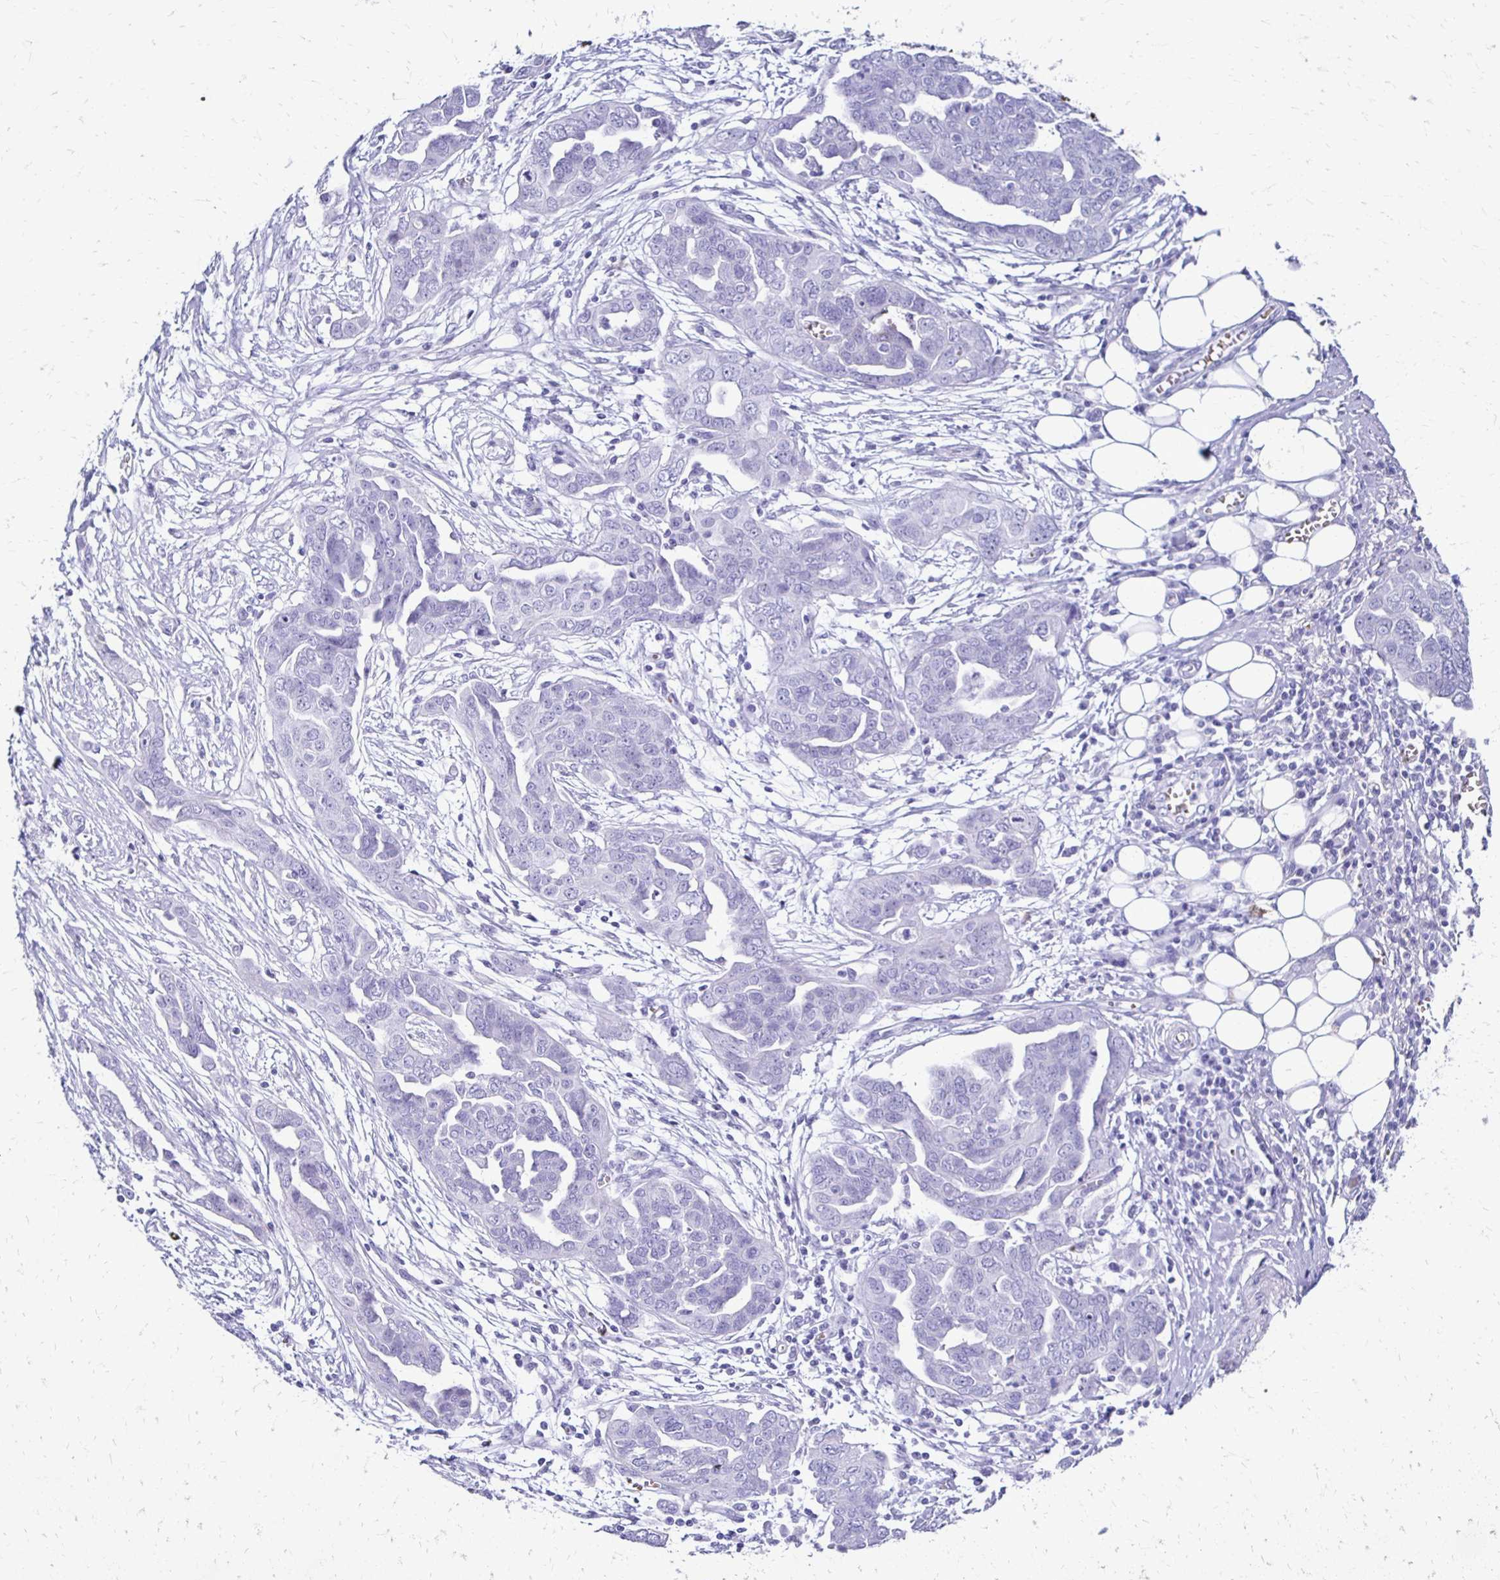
{"staining": {"intensity": "negative", "quantity": "none", "location": "none"}, "tissue": "ovarian cancer", "cell_type": "Tumor cells", "image_type": "cancer", "snomed": [{"axis": "morphology", "description": "Cystadenocarcinoma, serous, NOS"}, {"axis": "topography", "description": "Ovary"}], "caption": "High magnification brightfield microscopy of serous cystadenocarcinoma (ovarian) stained with DAB (3,3'-diaminobenzidine) (brown) and counterstained with hematoxylin (blue): tumor cells show no significant staining.", "gene": "RHBDL3", "patient": {"sex": "female", "age": 59}}